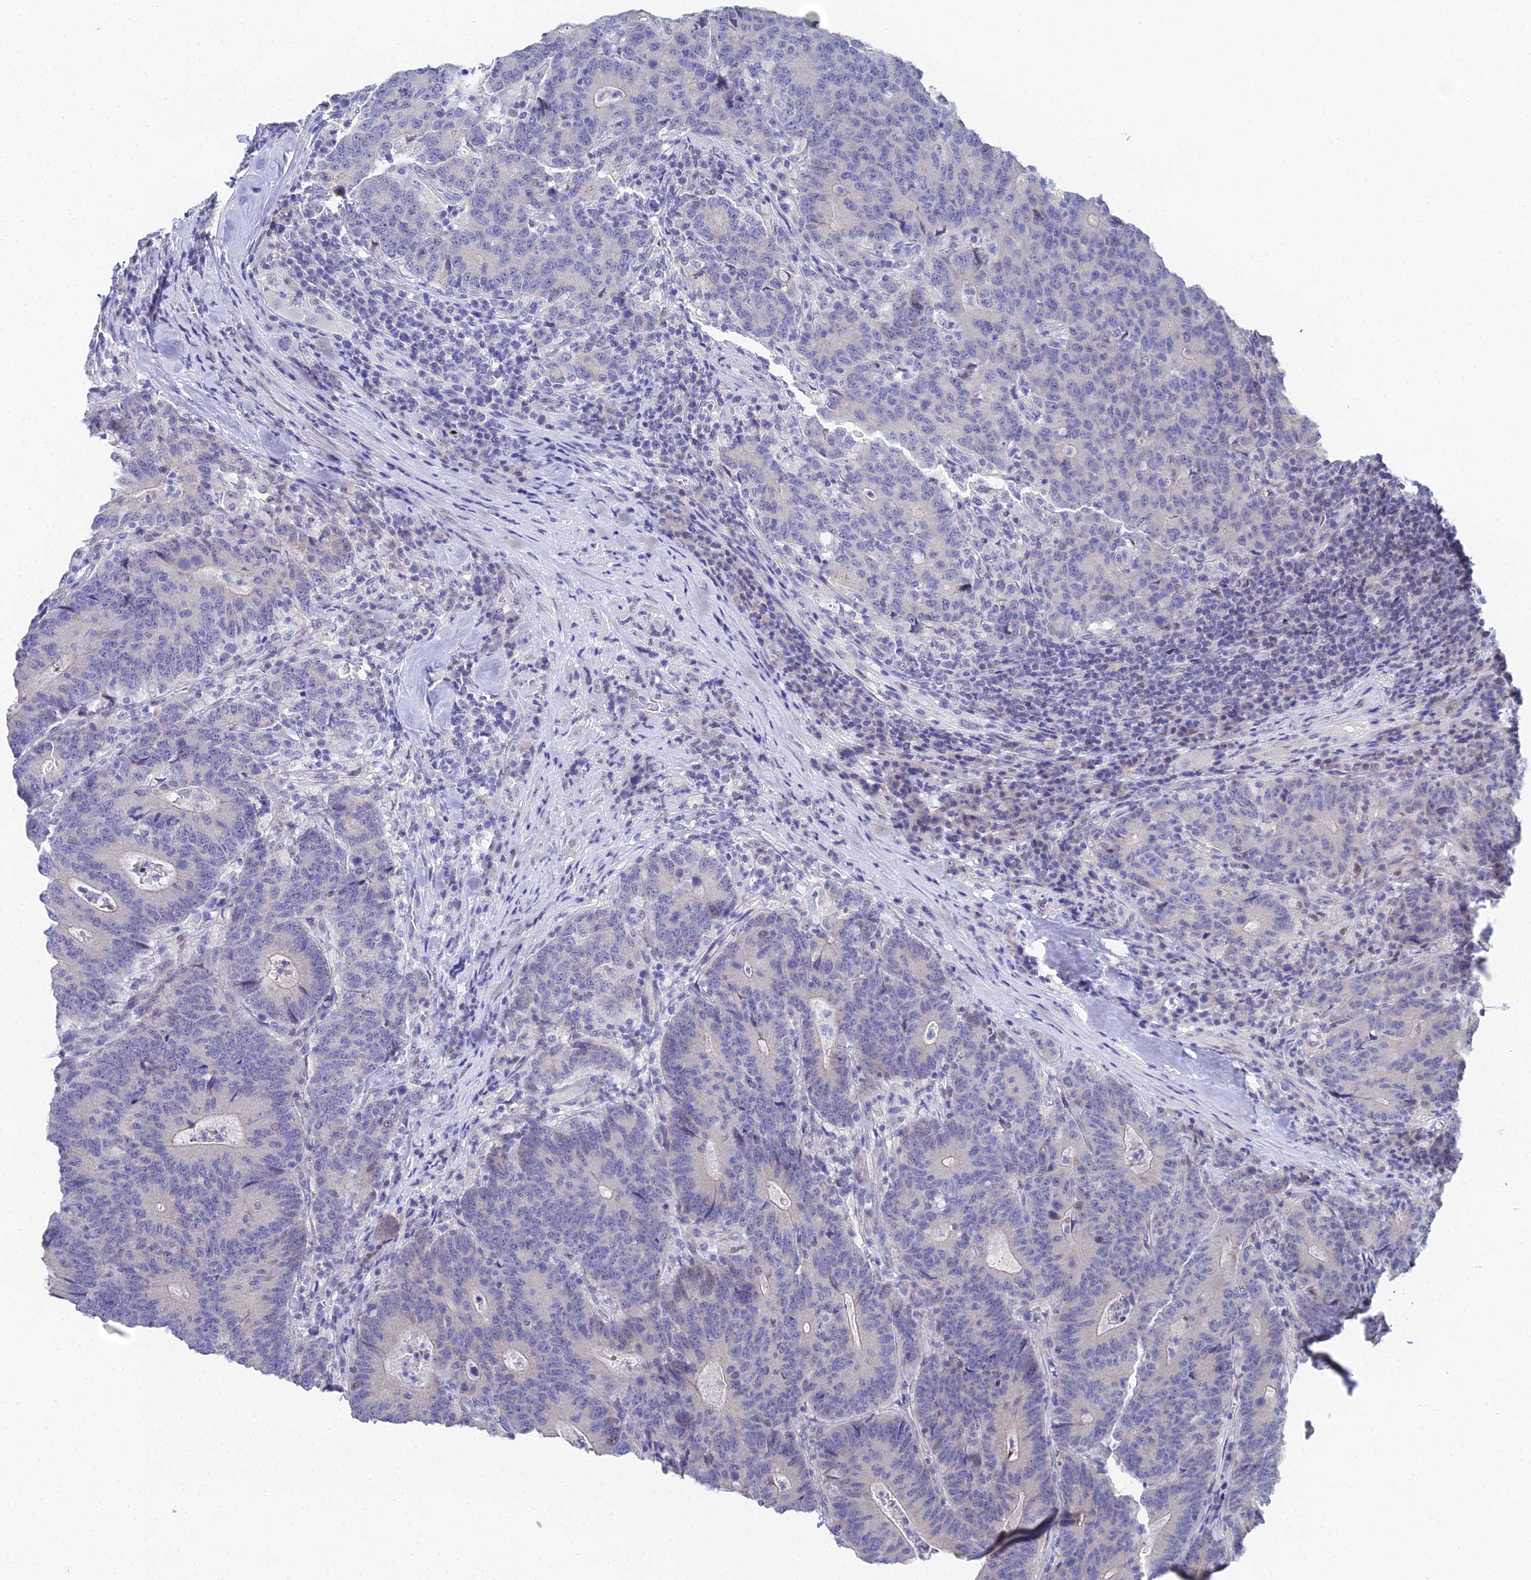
{"staining": {"intensity": "weak", "quantity": "<25%", "location": "cytoplasmic/membranous,nuclear"}, "tissue": "colorectal cancer", "cell_type": "Tumor cells", "image_type": "cancer", "snomed": [{"axis": "morphology", "description": "Normal tissue, NOS"}, {"axis": "morphology", "description": "Adenocarcinoma, NOS"}, {"axis": "topography", "description": "Colon"}], "caption": "High power microscopy photomicrograph of an immunohistochemistry (IHC) image of colorectal cancer, revealing no significant staining in tumor cells.", "gene": "OCM", "patient": {"sex": "female", "age": 75}}